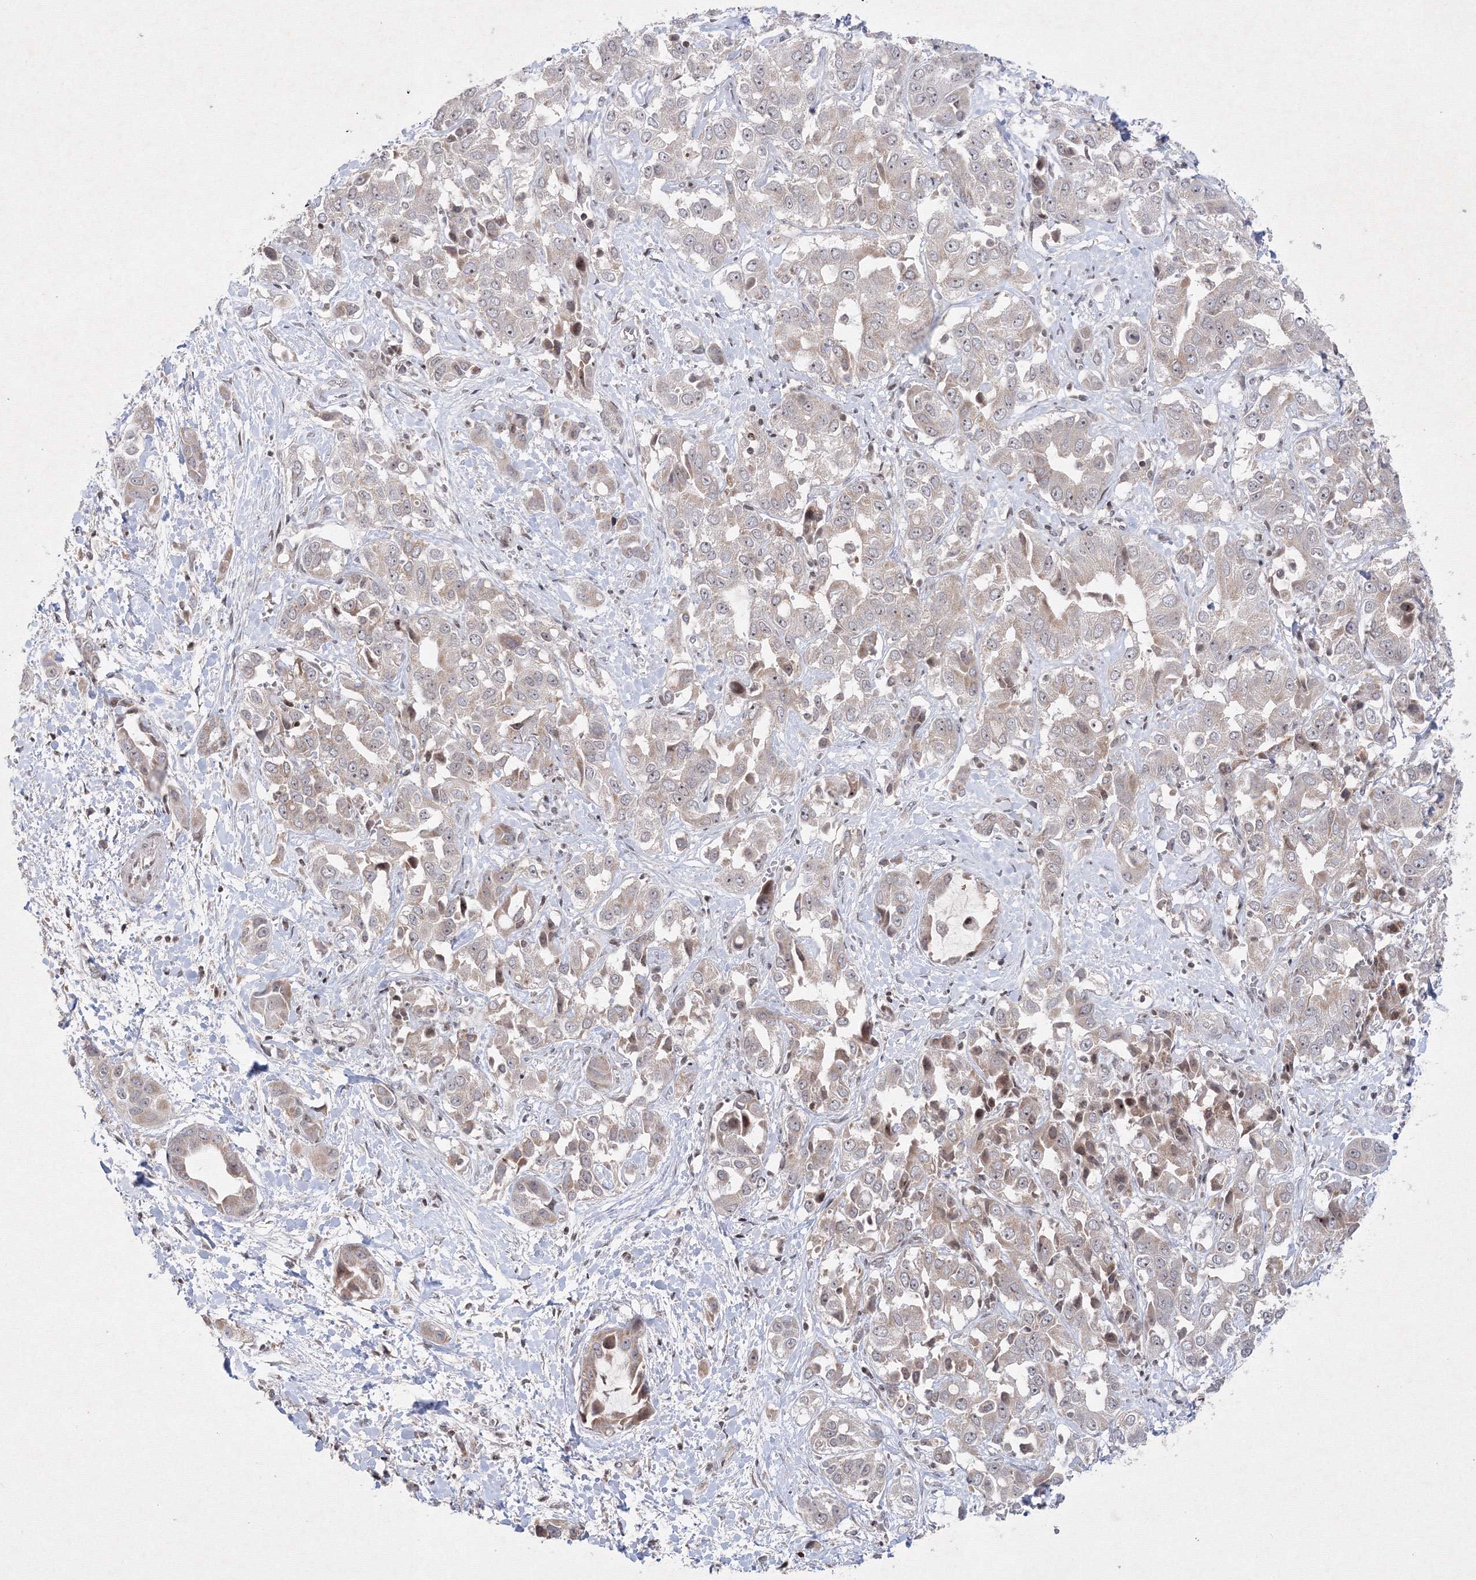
{"staining": {"intensity": "weak", "quantity": "25%-75%", "location": "cytoplasmic/membranous"}, "tissue": "liver cancer", "cell_type": "Tumor cells", "image_type": "cancer", "snomed": [{"axis": "morphology", "description": "Cholangiocarcinoma"}, {"axis": "topography", "description": "Liver"}], "caption": "Protein staining by immunohistochemistry (IHC) displays weak cytoplasmic/membranous expression in about 25%-75% of tumor cells in liver cancer (cholangiocarcinoma).", "gene": "MKRN2", "patient": {"sex": "female", "age": 52}}